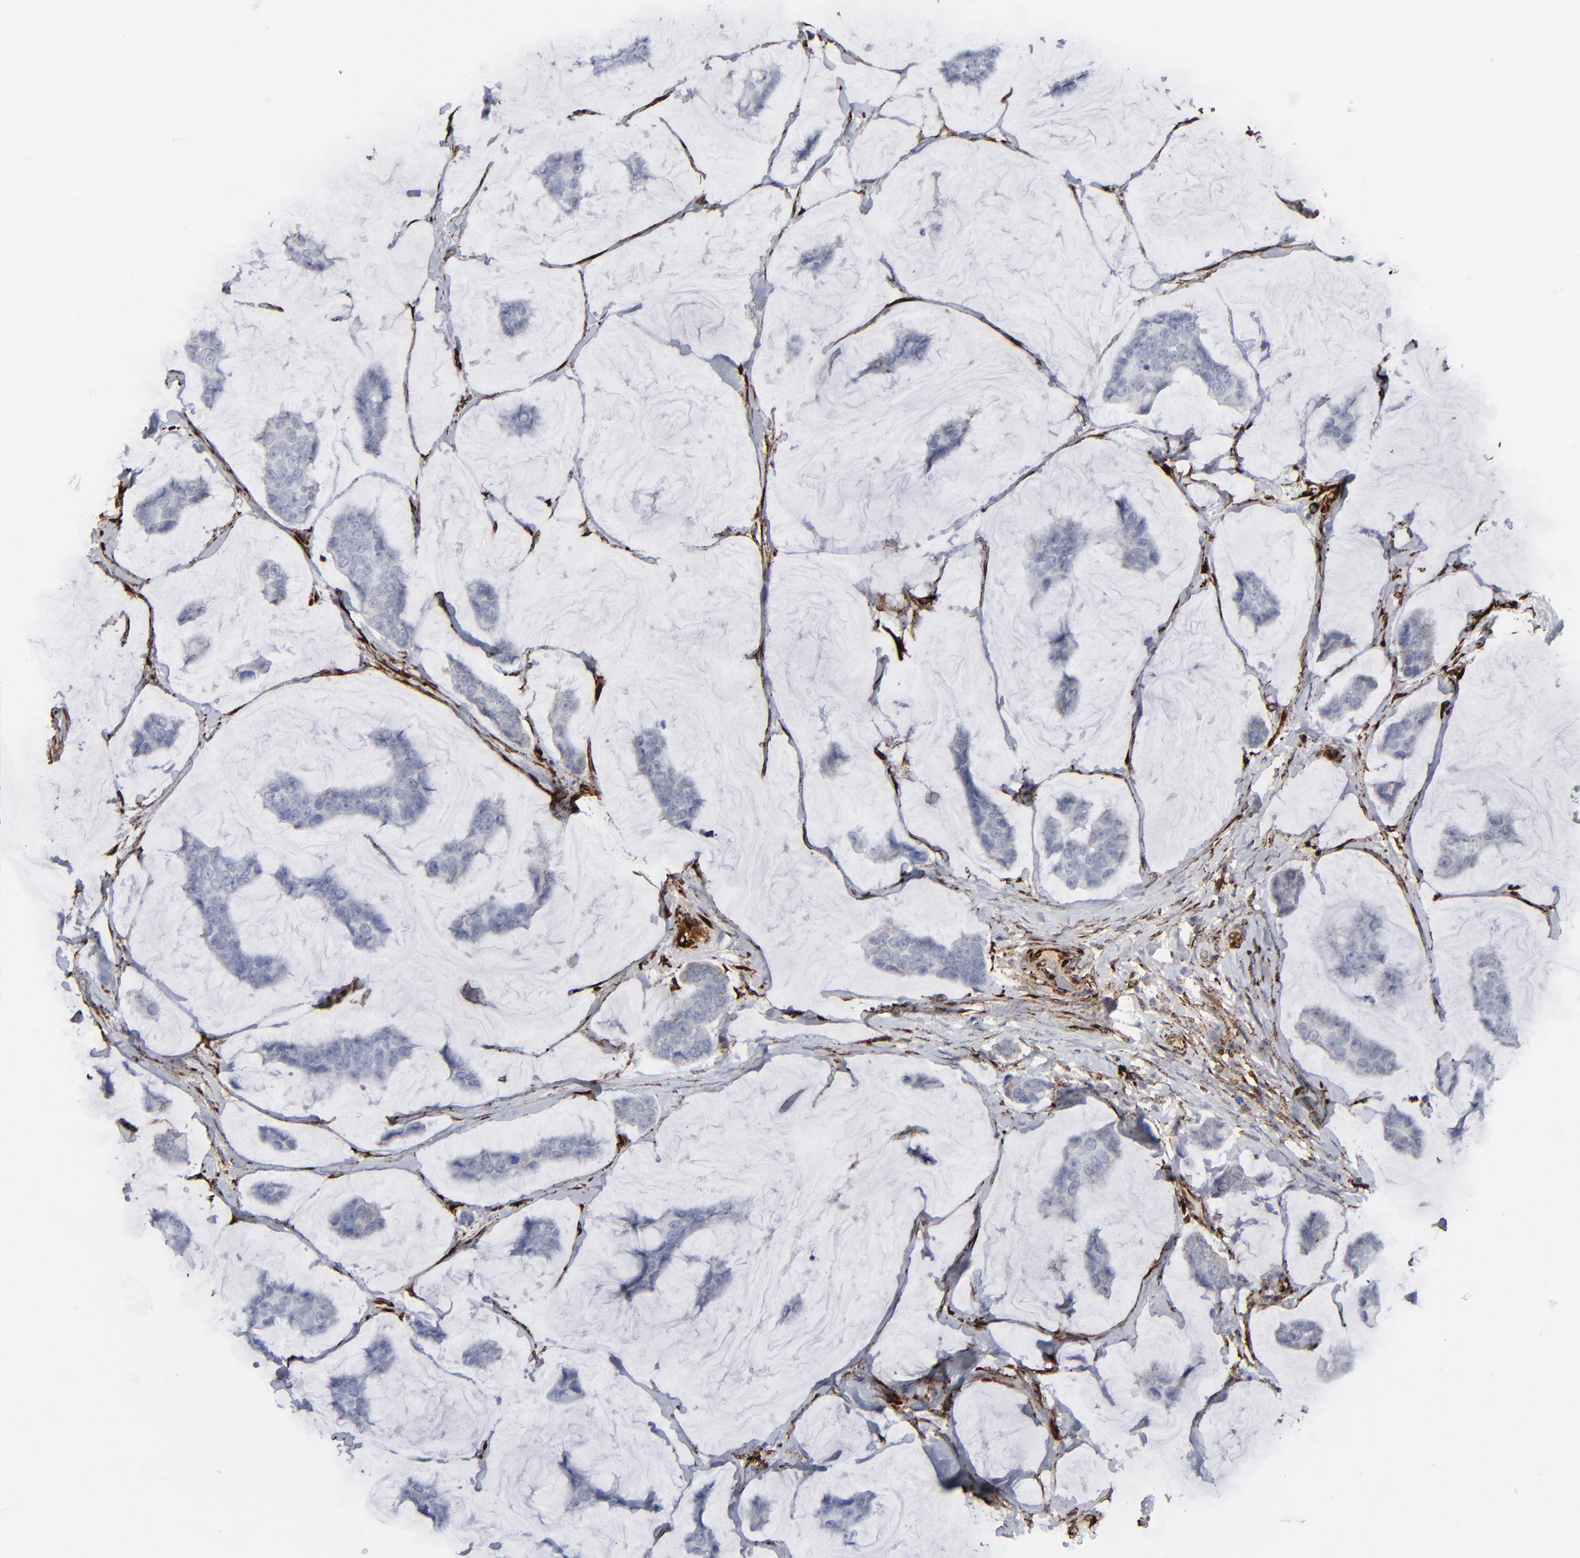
{"staining": {"intensity": "negative", "quantity": "none", "location": "none"}, "tissue": "breast cancer", "cell_type": "Tumor cells", "image_type": "cancer", "snomed": [{"axis": "morphology", "description": "Normal tissue, NOS"}, {"axis": "morphology", "description": "Duct carcinoma"}, {"axis": "topography", "description": "Breast"}], "caption": "IHC image of human breast cancer stained for a protein (brown), which shows no staining in tumor cells.", "gene": "SPARC", "patient": {"sex": "female", "age": 50}}